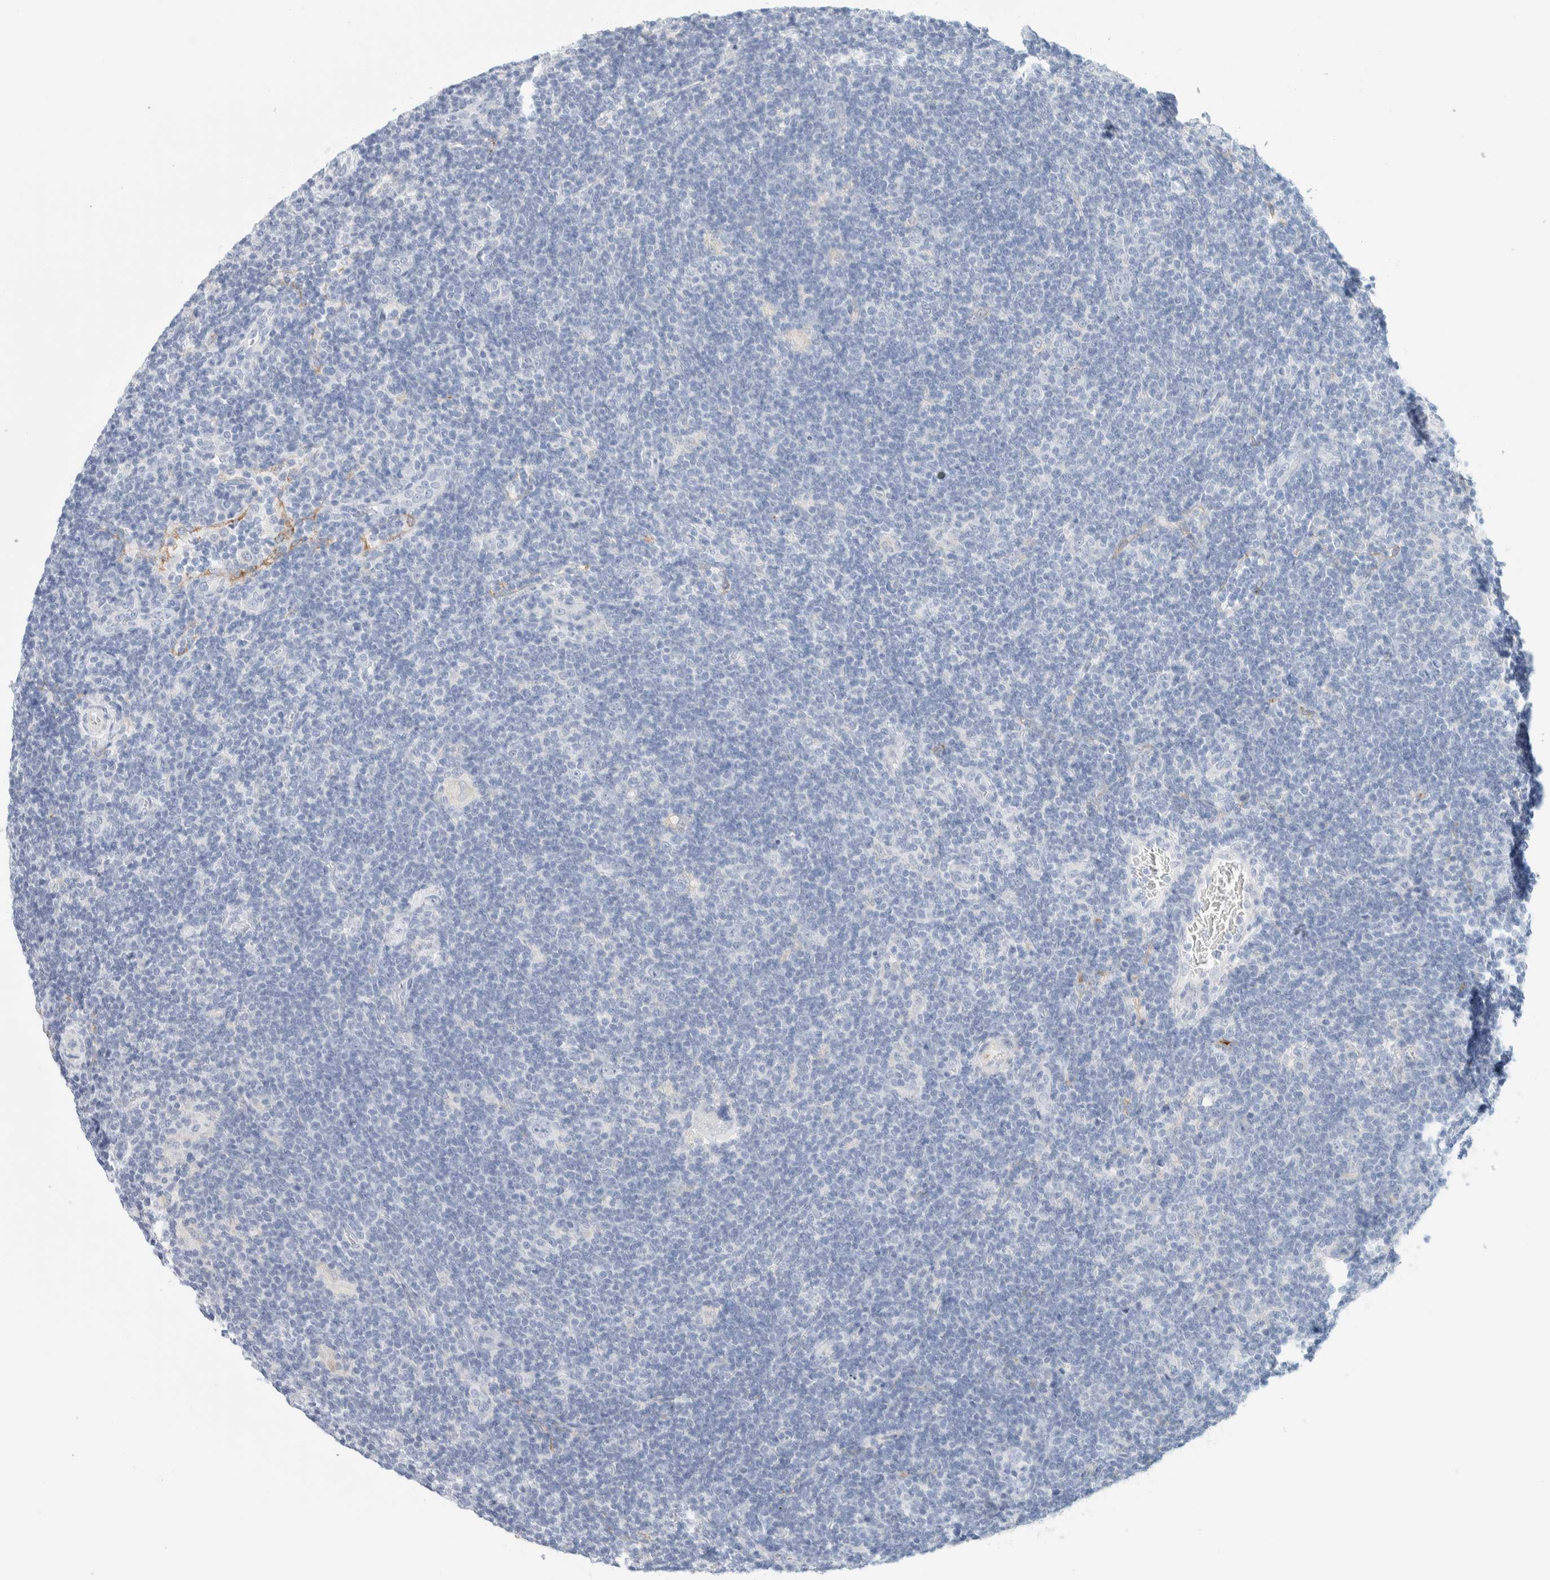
{"staining": {"intensity": "negative", "quantity": "none", "location": "none"}, "tissue": "lymphoma", "cell_type": "Tumor cells", "image_type": "cancer", "snomed": [{"axis": "morphology", "description": "Hodgkin's disease, NOS"}, {"axis": "topography", "description": "Lymph node"}], "caption": "DAB (3,3'-diaminobenzidine) immunohistochemical staining of lymphoma exhibits no significant staining in tumor cells. (DAB immunohistochemistry visualized using brightfield microscopy, high magnification).", "gene": "ATCAY", "patient": {"sex": "female", "age": 57}}